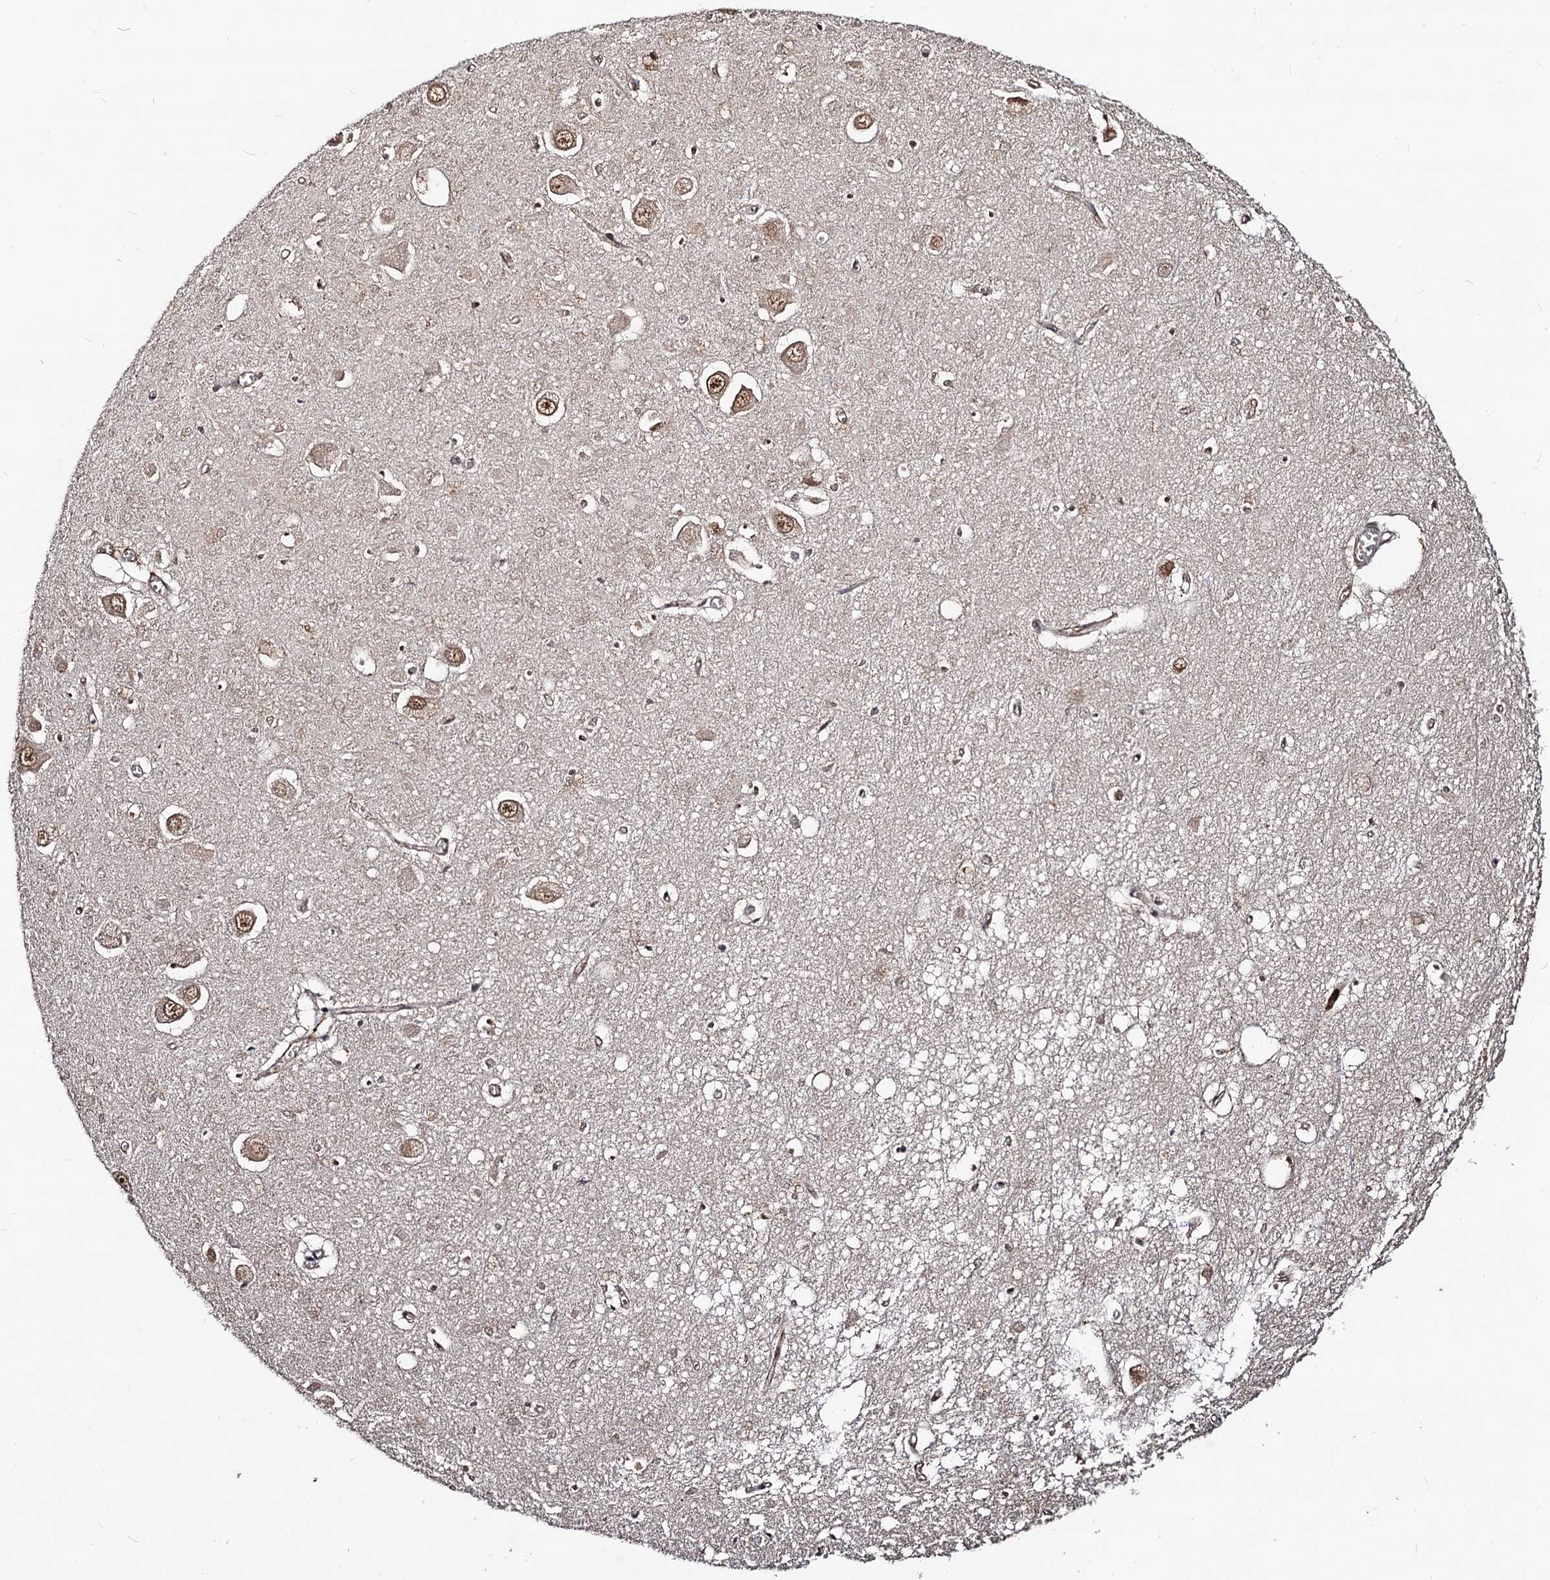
{"staining": {"intensity": "moderate", "quantity": "25%-75%", "location": "nuclear"}, "tissue": "hippocampus", "cell_type": "Glial cells", "image_type": "normal", "snomed": [{"axis": "morphology", "description": "Normal tissue, NOS"}, {"axis": "topography", "description": "Hippocampus"}], "caption": "This is a micrograph of immunohistochemistry staining of unremarkable hippocampus, which shows moderate expression in the nuclear of glial cells.", "gene": "SFSWAP", "patient": {"sex": "male", "age": 70}}